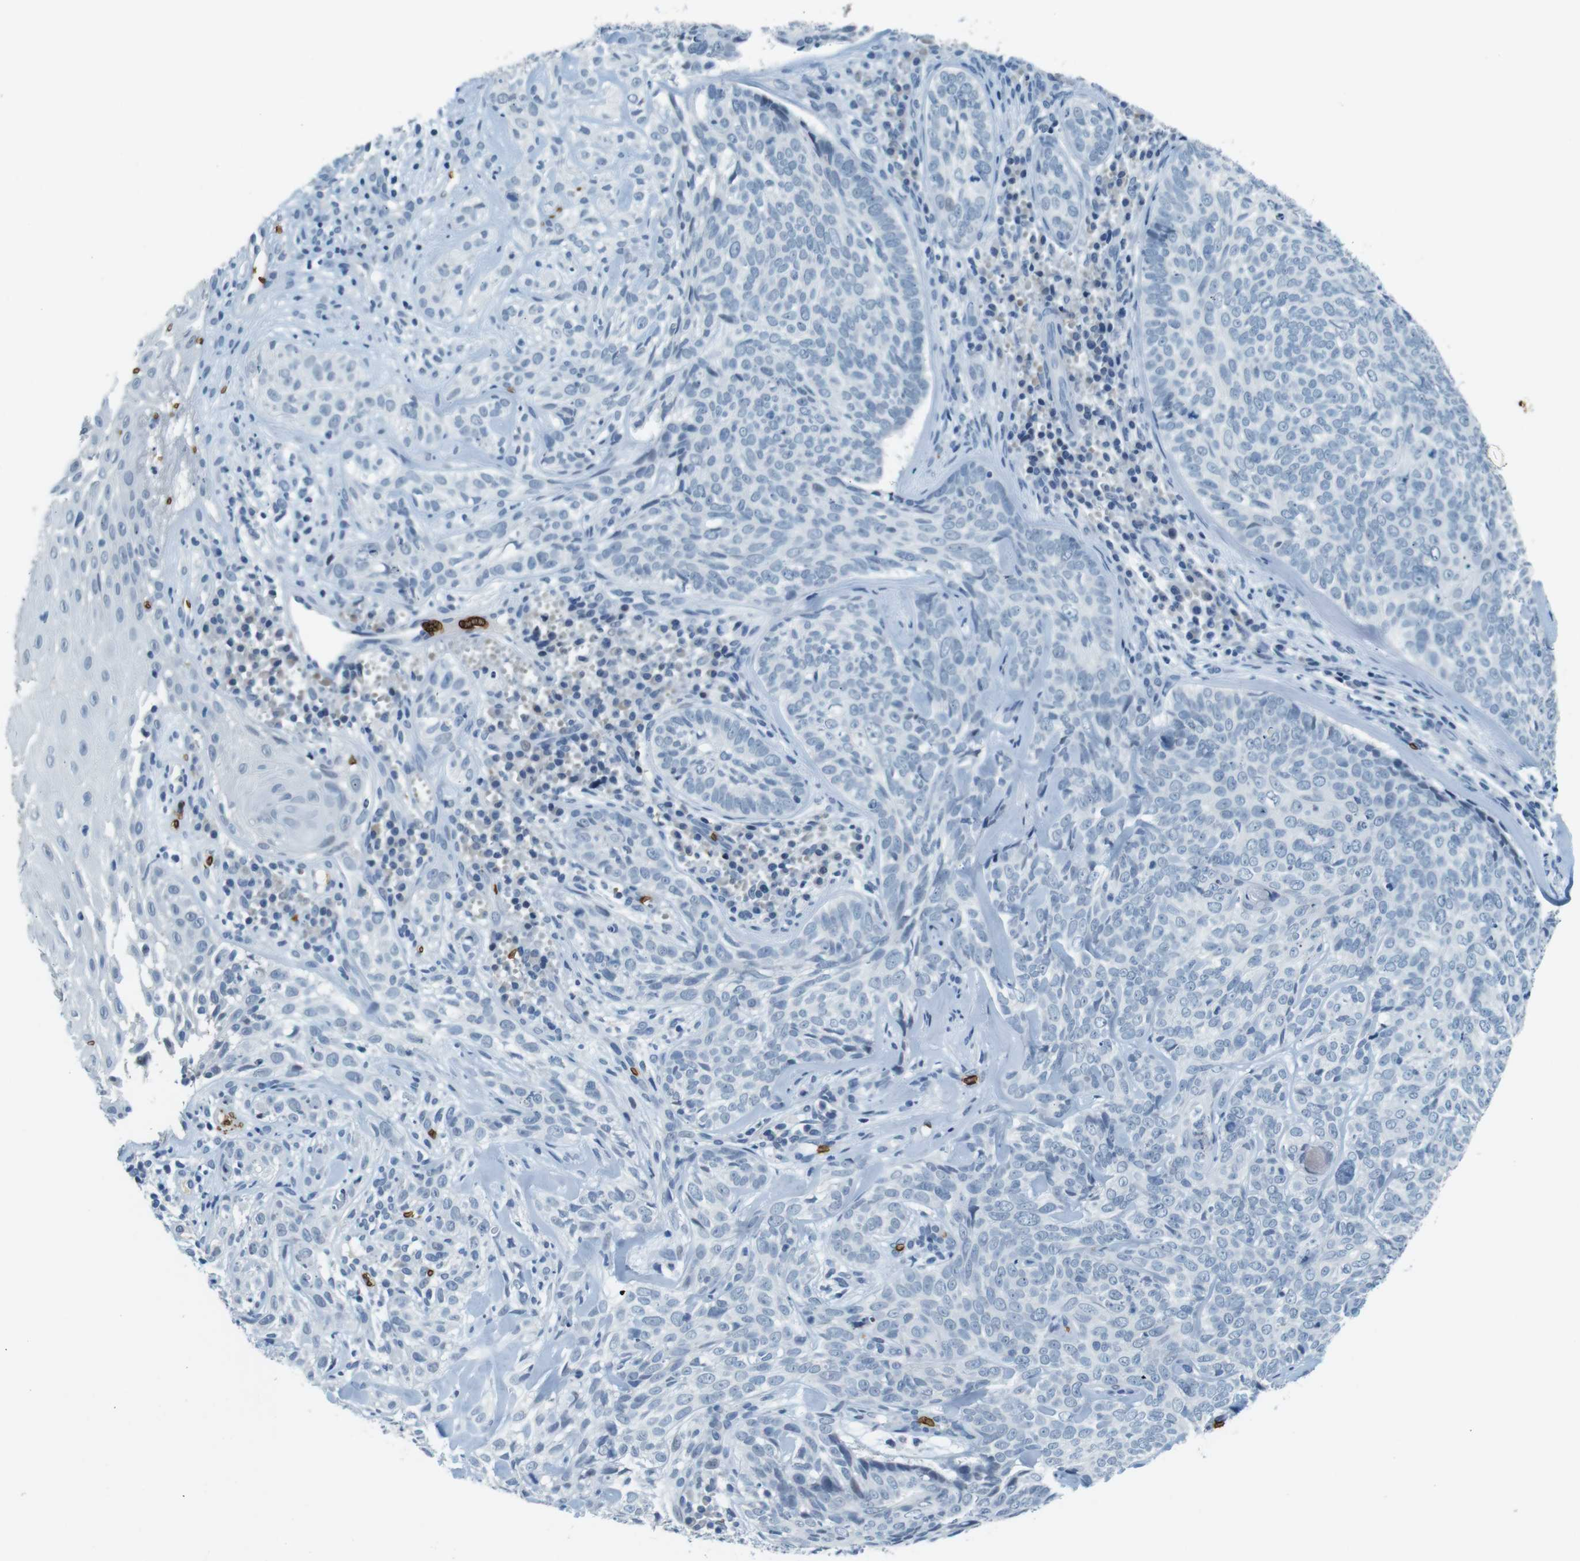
{"staining": {"intensity": "negative", "quantity": "none", "location": "none"}, "tissue": "skin cancer", "cell_type": "Tumor cells", "image_type": "cancer", "snomed": [{"axis": "morphology", "description": "Basal cell carcinoma"}, {"axis": "topography", "description": "Skin"}], "caption": "A photomicrograph of human skin cancer (basal cell carcinoma) is negative for staining in tumor cells.", "gene": "SLC4A1", "patient": {"sex": "male", "age": 72}}